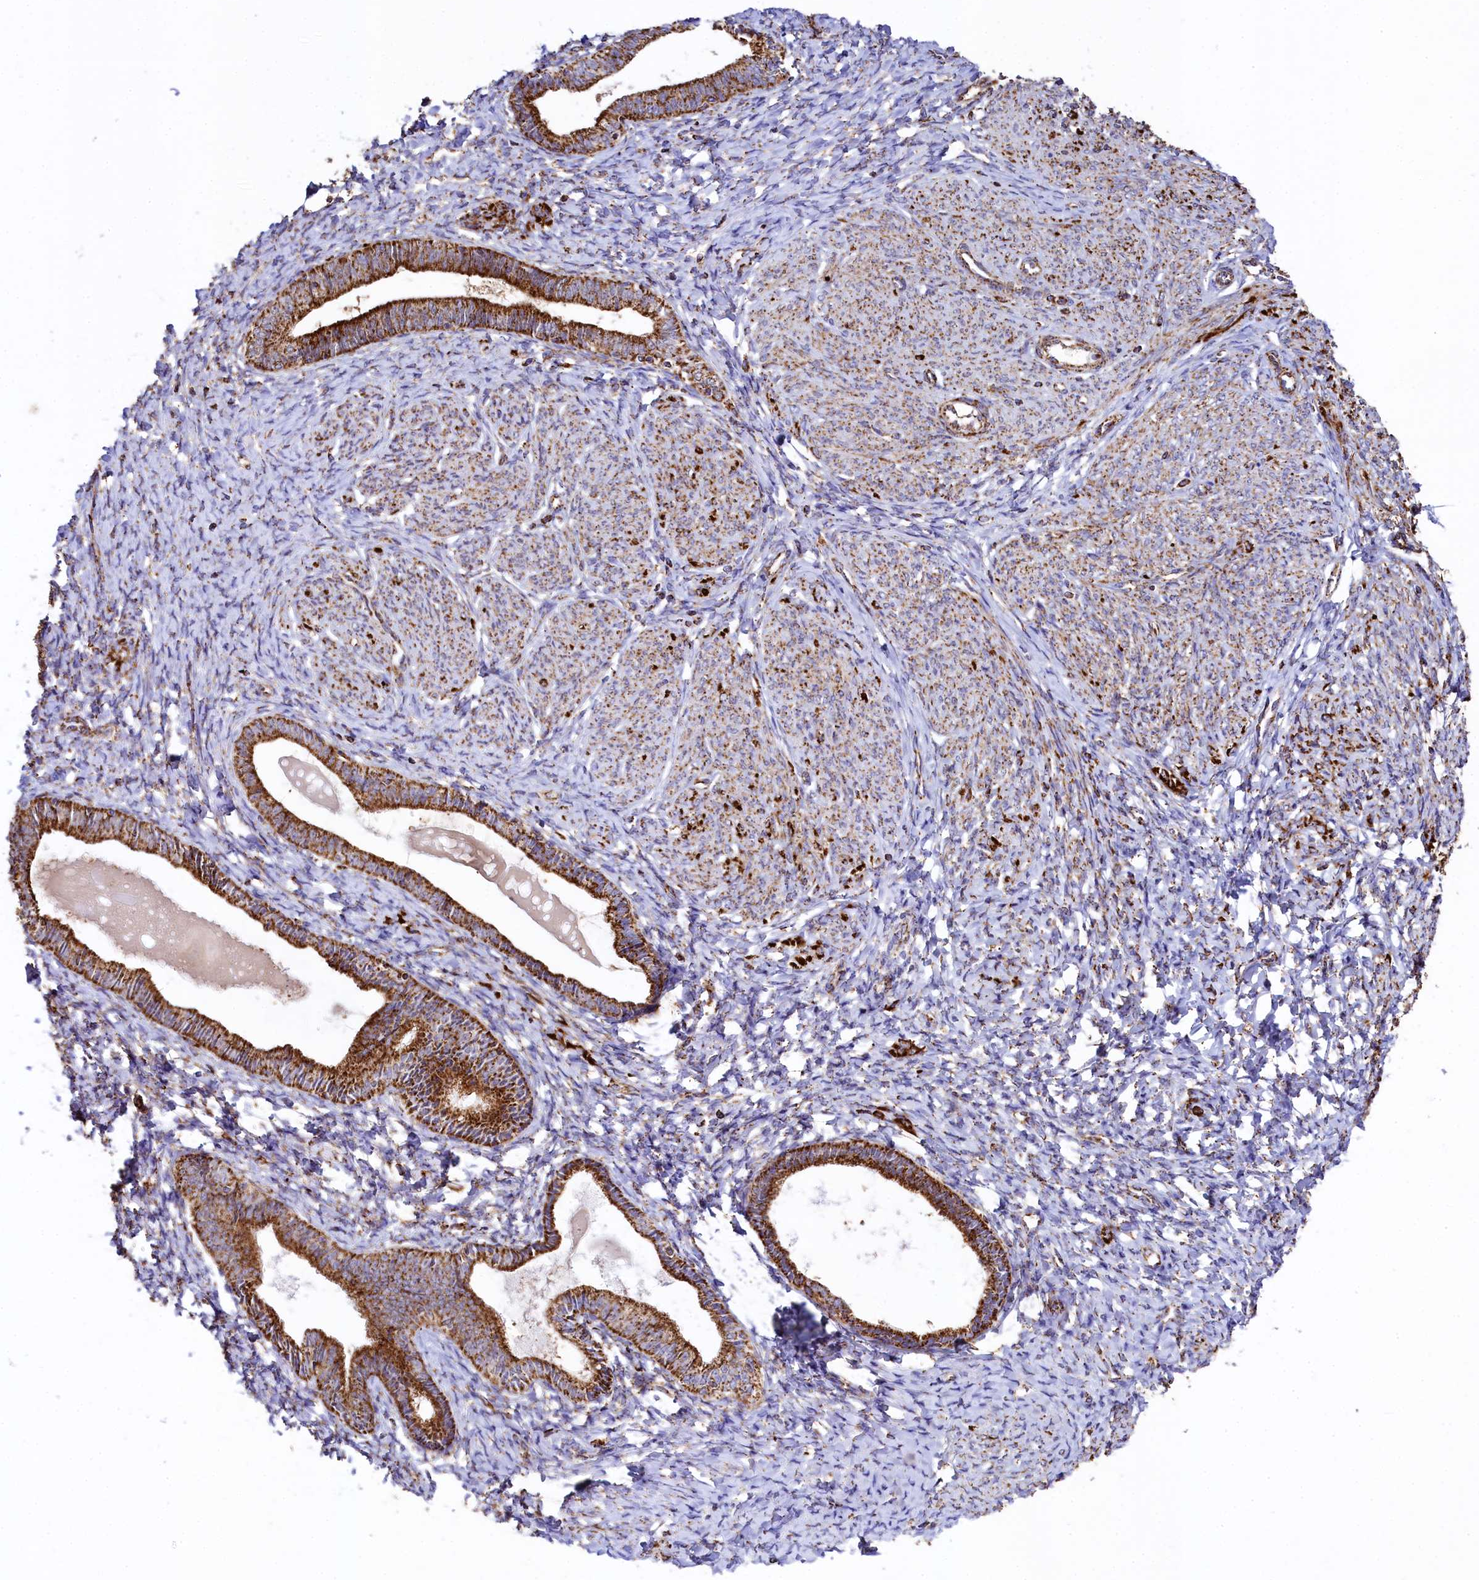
{"staining": {"intensity": "moderate", "quantity": "25%-75%", "location": "cytoplasmic/membranous"}, "tissue": "endometrium", "cell_type": "Cells in endometrial stroma", "image_type": "normal", "snomed": [{"axis": "morphology", "description": "Normal tissue, NOS"}, {"axis": "topography", "description": "Endometrium"}], "caption": "A micrograph of human endometrium stained for a protein demonstrates moderate cytoplasmic/membranous brown staining in cells in endometrial stroma.", "gene": "CLYBL", "patient": {"sex": "female", "age": 72}}